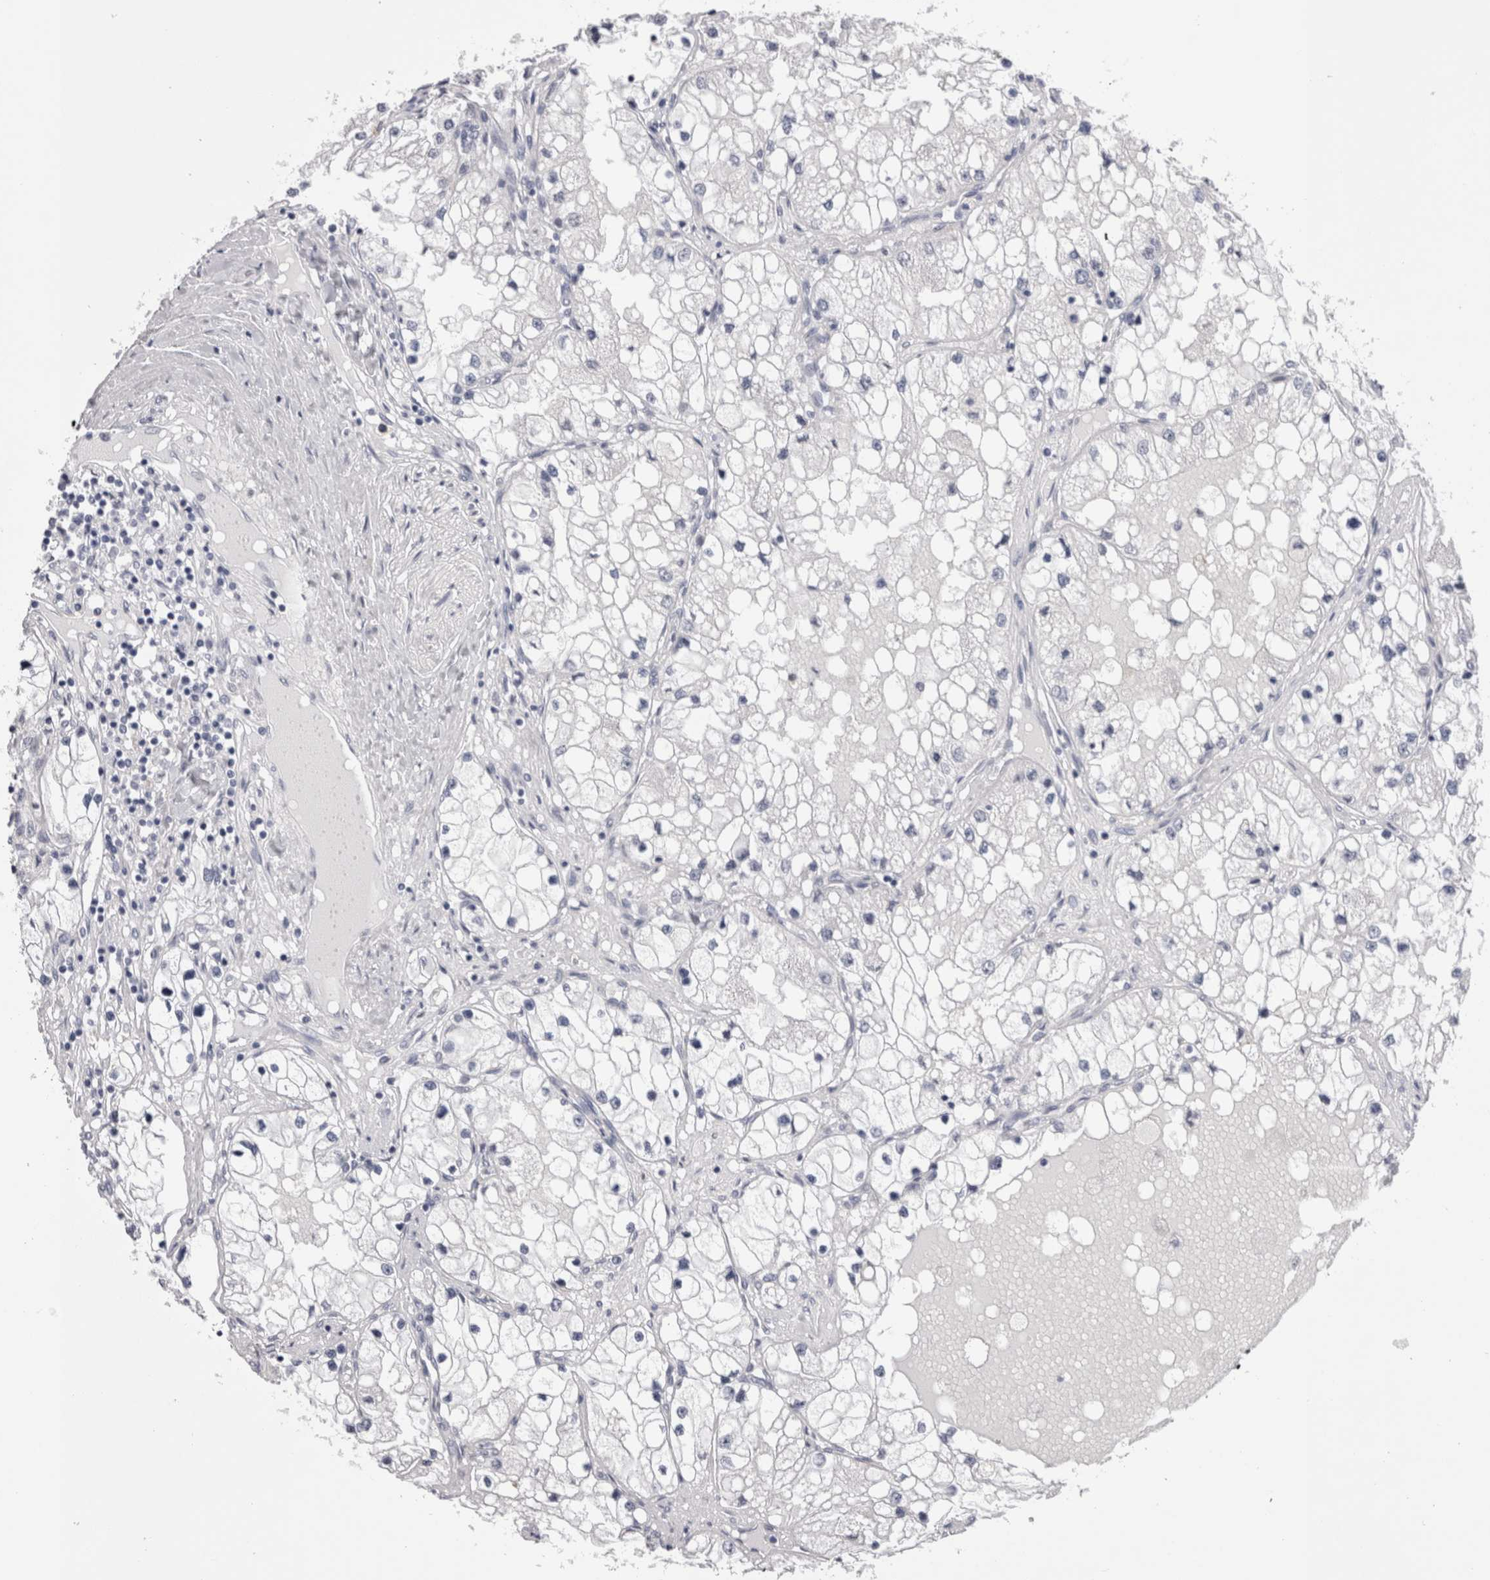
{"staining": {"intensity": "negative", "quantity": "none", "location": "none"}, "tissue": "renal cancer", "cell_type": "Tumor cells", "image_type": "cancer", "snomed": [{"axis": "morphology", "description": "Adenocarcinoma, NOS"}, {"axis": "topography", "description": "Kidney"}], "caption": "IHC of human adenocarcinoma (renal) shows no positivity in tumor cells.", "gene": "PWP2", "patient": {"sex": "male", "age": 68}}